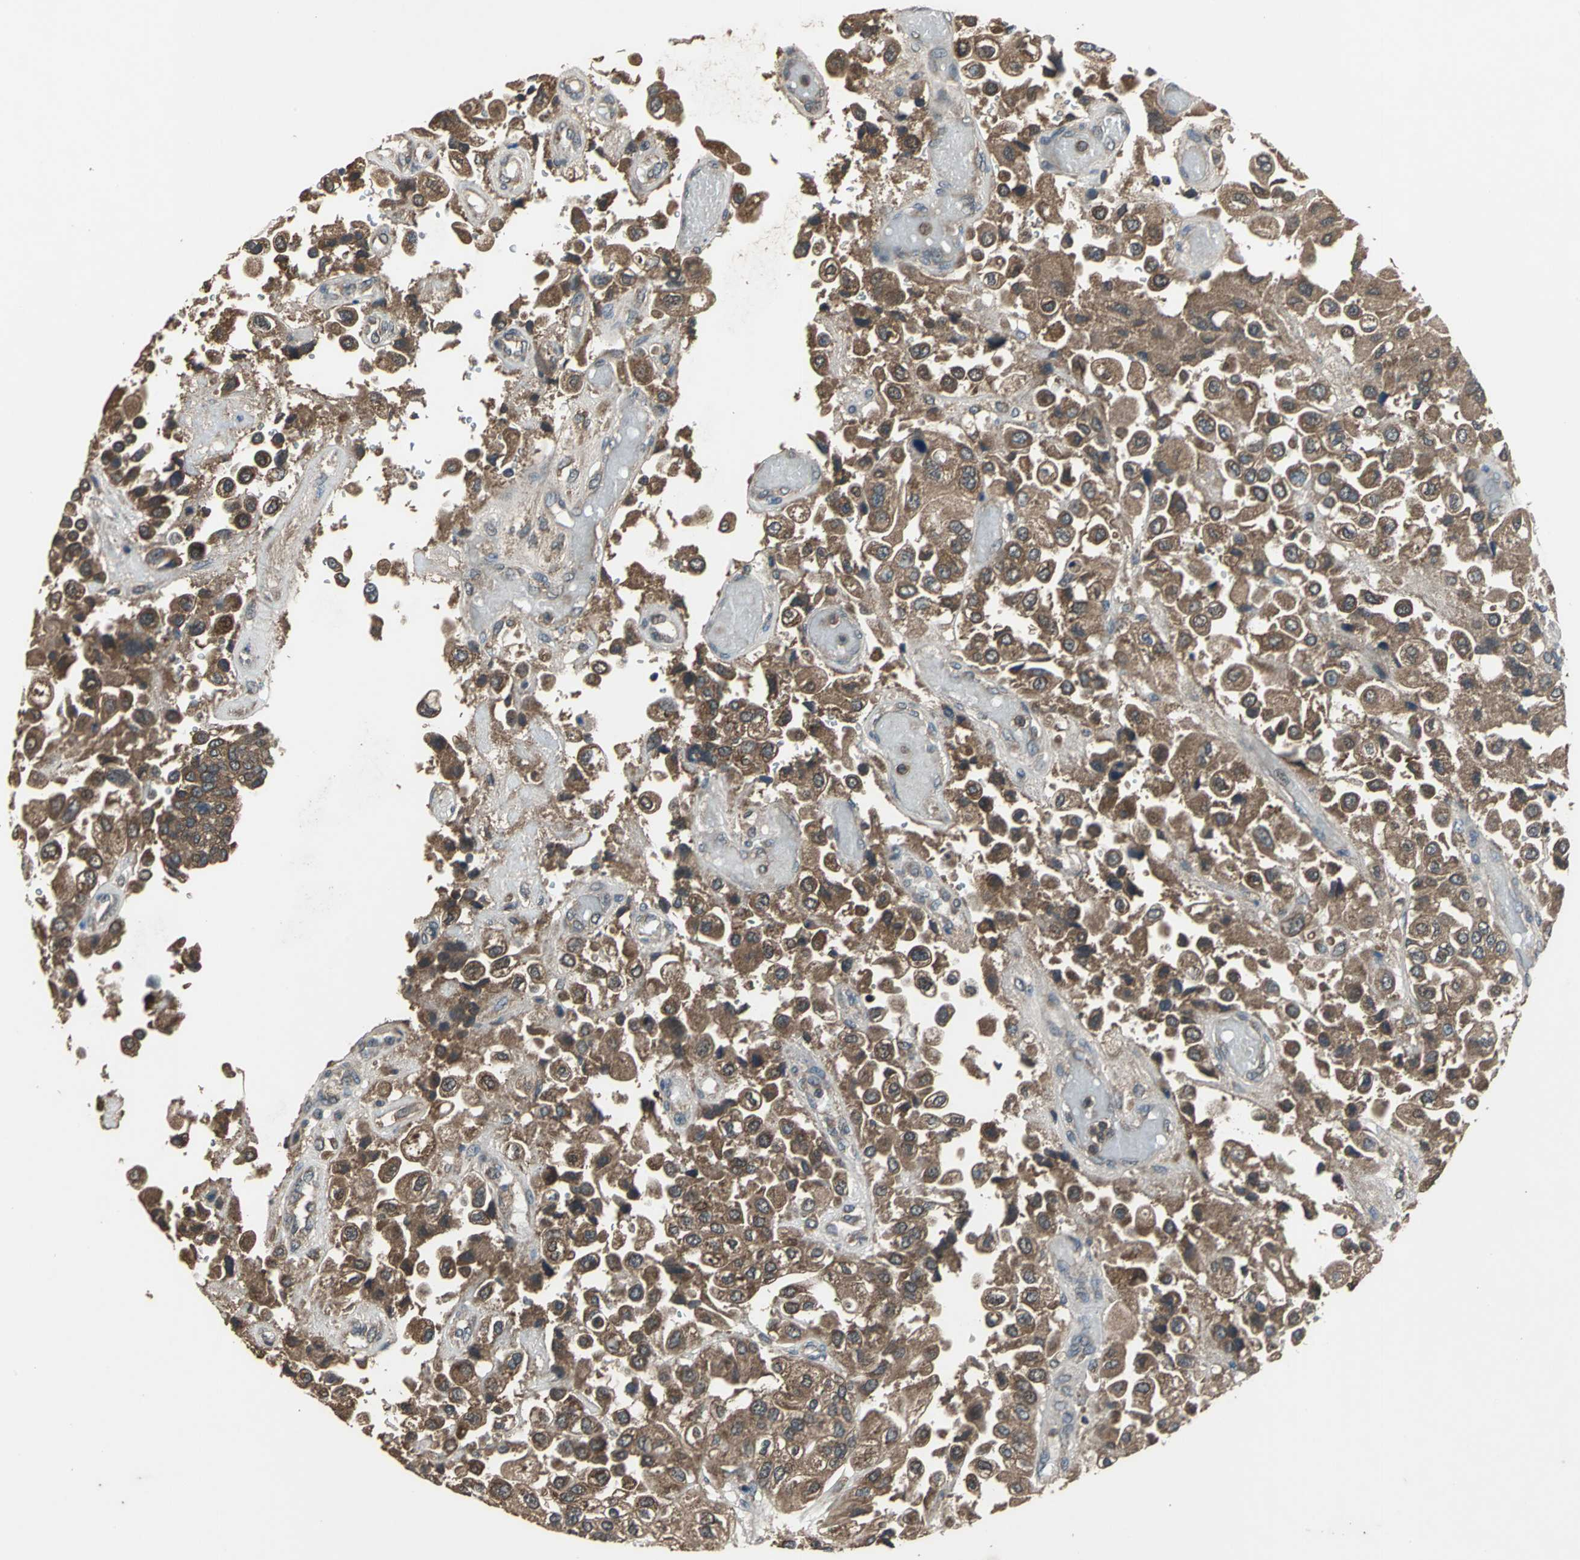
{"staining": {"intensity": "strong", "quantity": ">75%", "location": "cytoplasmic/membranous"}, "tissue": "urothelial cancer", "cell_type": "Tumor cells", "image_type": "cancer", "snomed": [{"axis": "morphology", "description": "Urothelial carcinoma, High grade"}, {"axis": "topography", "description": "Urinary bladder"}], "caption": "Protein staining of high-grade urothelial carcinoma tissue shows strong cytoplasmic/membranous staining in about >75% of tumor cells.", "gene": "ZNF608", "patient": {"sex": "female", "age": 64}}